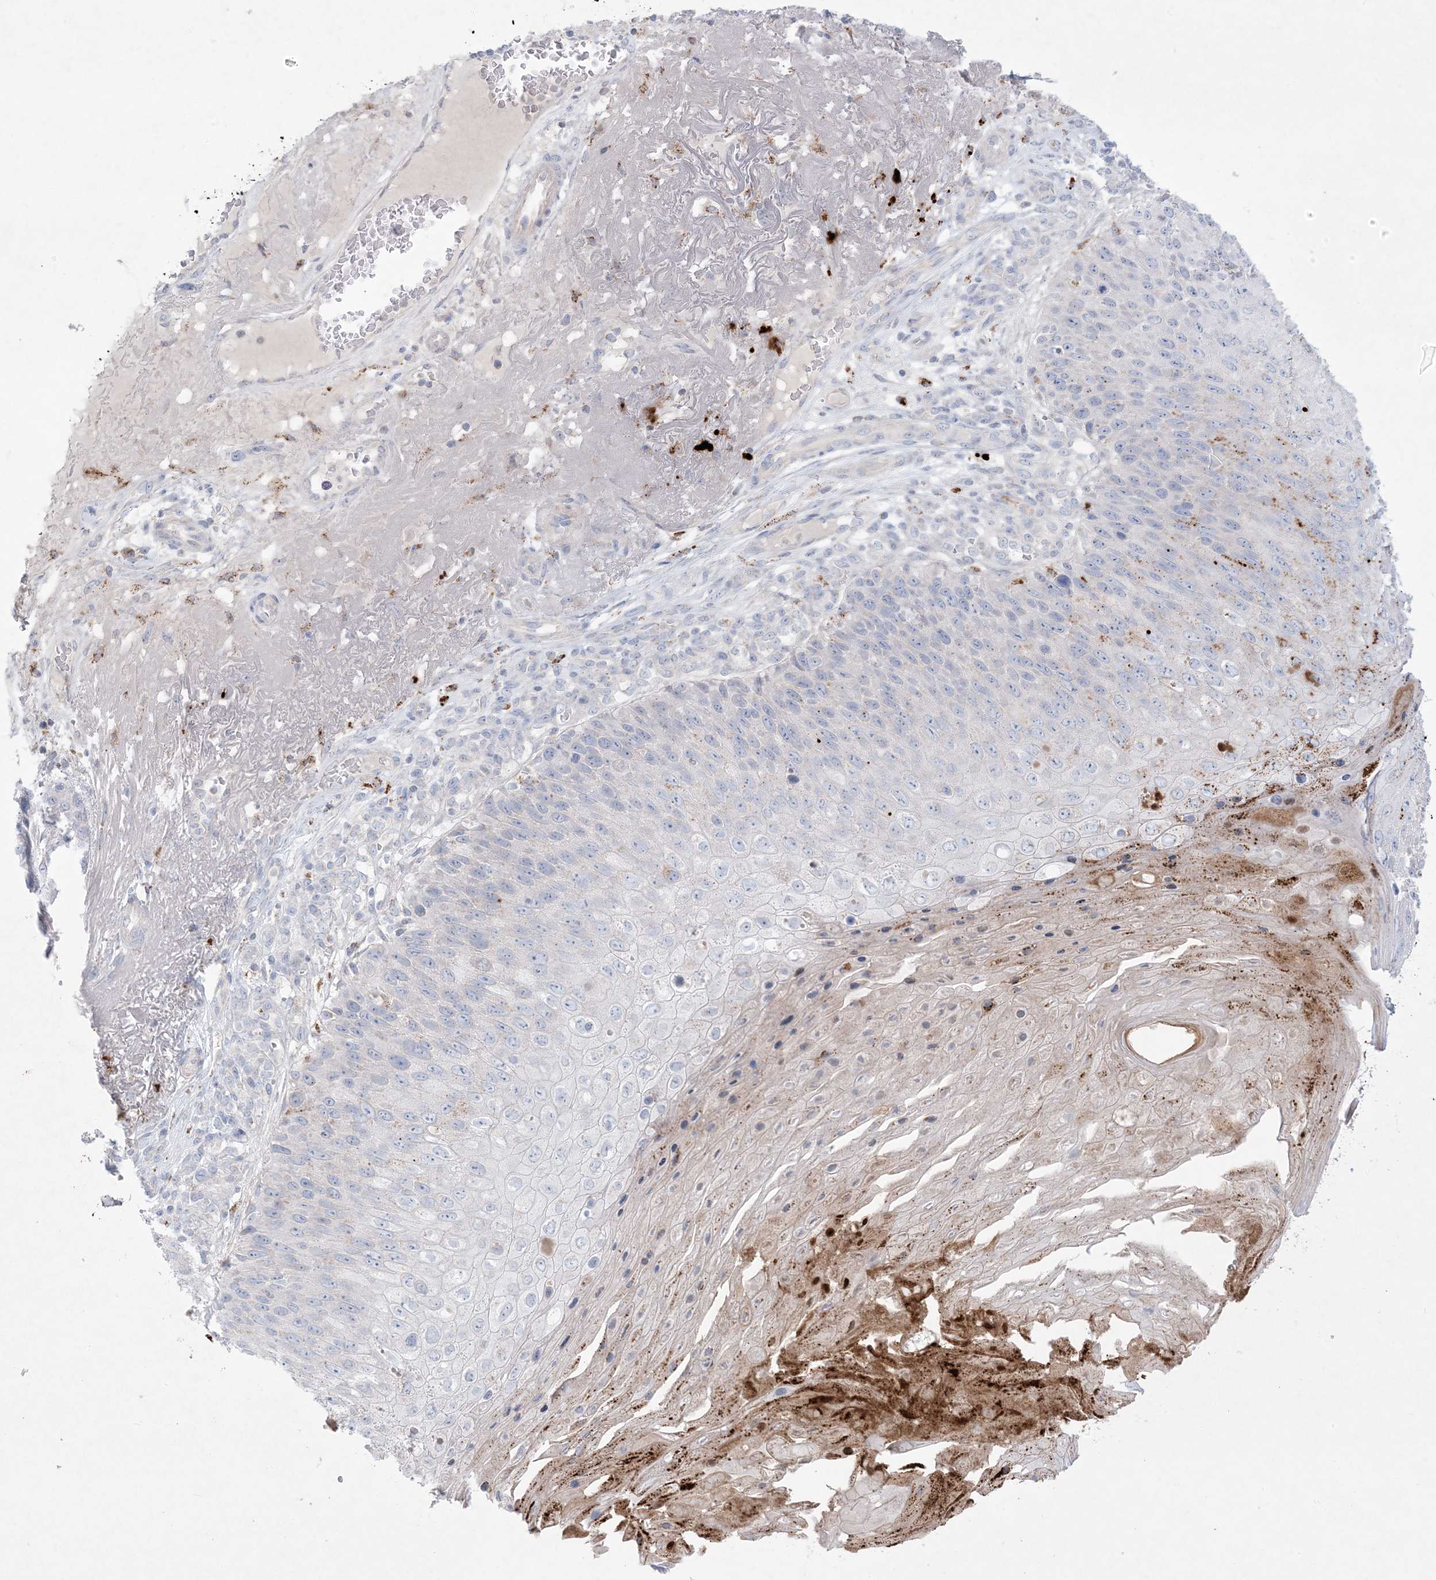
{"staining": {"intensity": "negative", "quantity": "none", "location": "none"}, "tissue": "skin cancer", "cell_type": "Tumor cells", "image_type": "cancer", "snomed": [{"axis": "morphology", "description": "Squamous cell carcinoma, NOS"}, {"axis": "topography", "description": "Skin"}], "caption": "This micrograph is of squamous cell carcinoma (skin) stained with immunohistochemistry (IHC) to label a protein in brown with the nuclei are counter-stained blue. There is no expression in tumor cells. (Immunohistochemistry (ihc), brightfield microscopy, high magnification).", "gene": "KCTD6", "patient": {"sex": "female", "age": 88}}